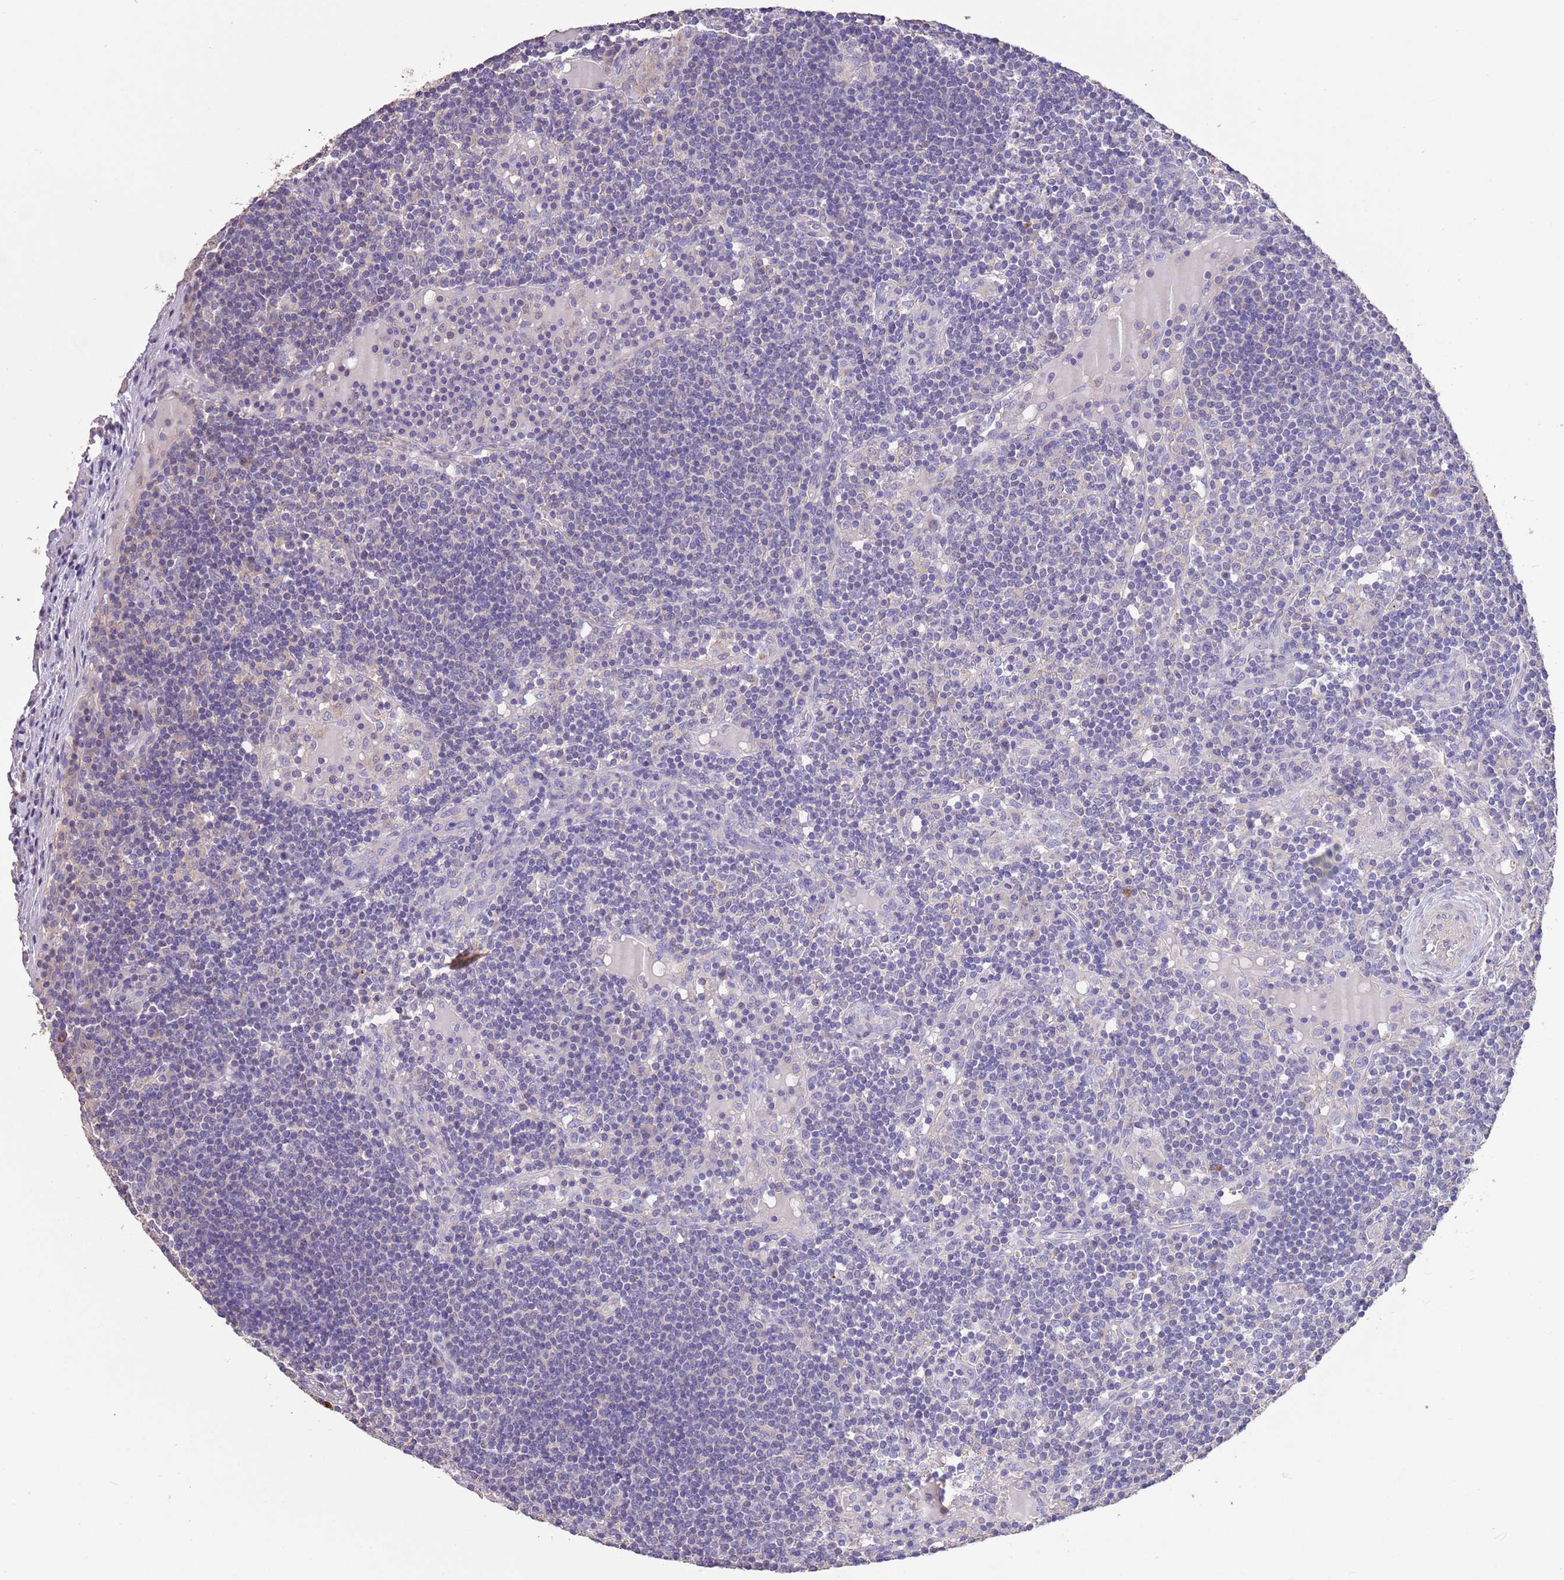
{"staining": {"intensity": "negative", "quantity": "none", "location": "none"}, "tissue": "lymph node", "cell_type": "Germinal center cells", "image_type": "normal", "snomed": [{"axis": "morphology", "description": "Normal tissue, NOS"}, {"axis": "topography", "description": "Lymph node"}], "caption": "Germinal center cells show no significant positivity in unremarkable lymph node.", "gene": "SFTPA1", "patient": {"sex": "male", "age": 53}}